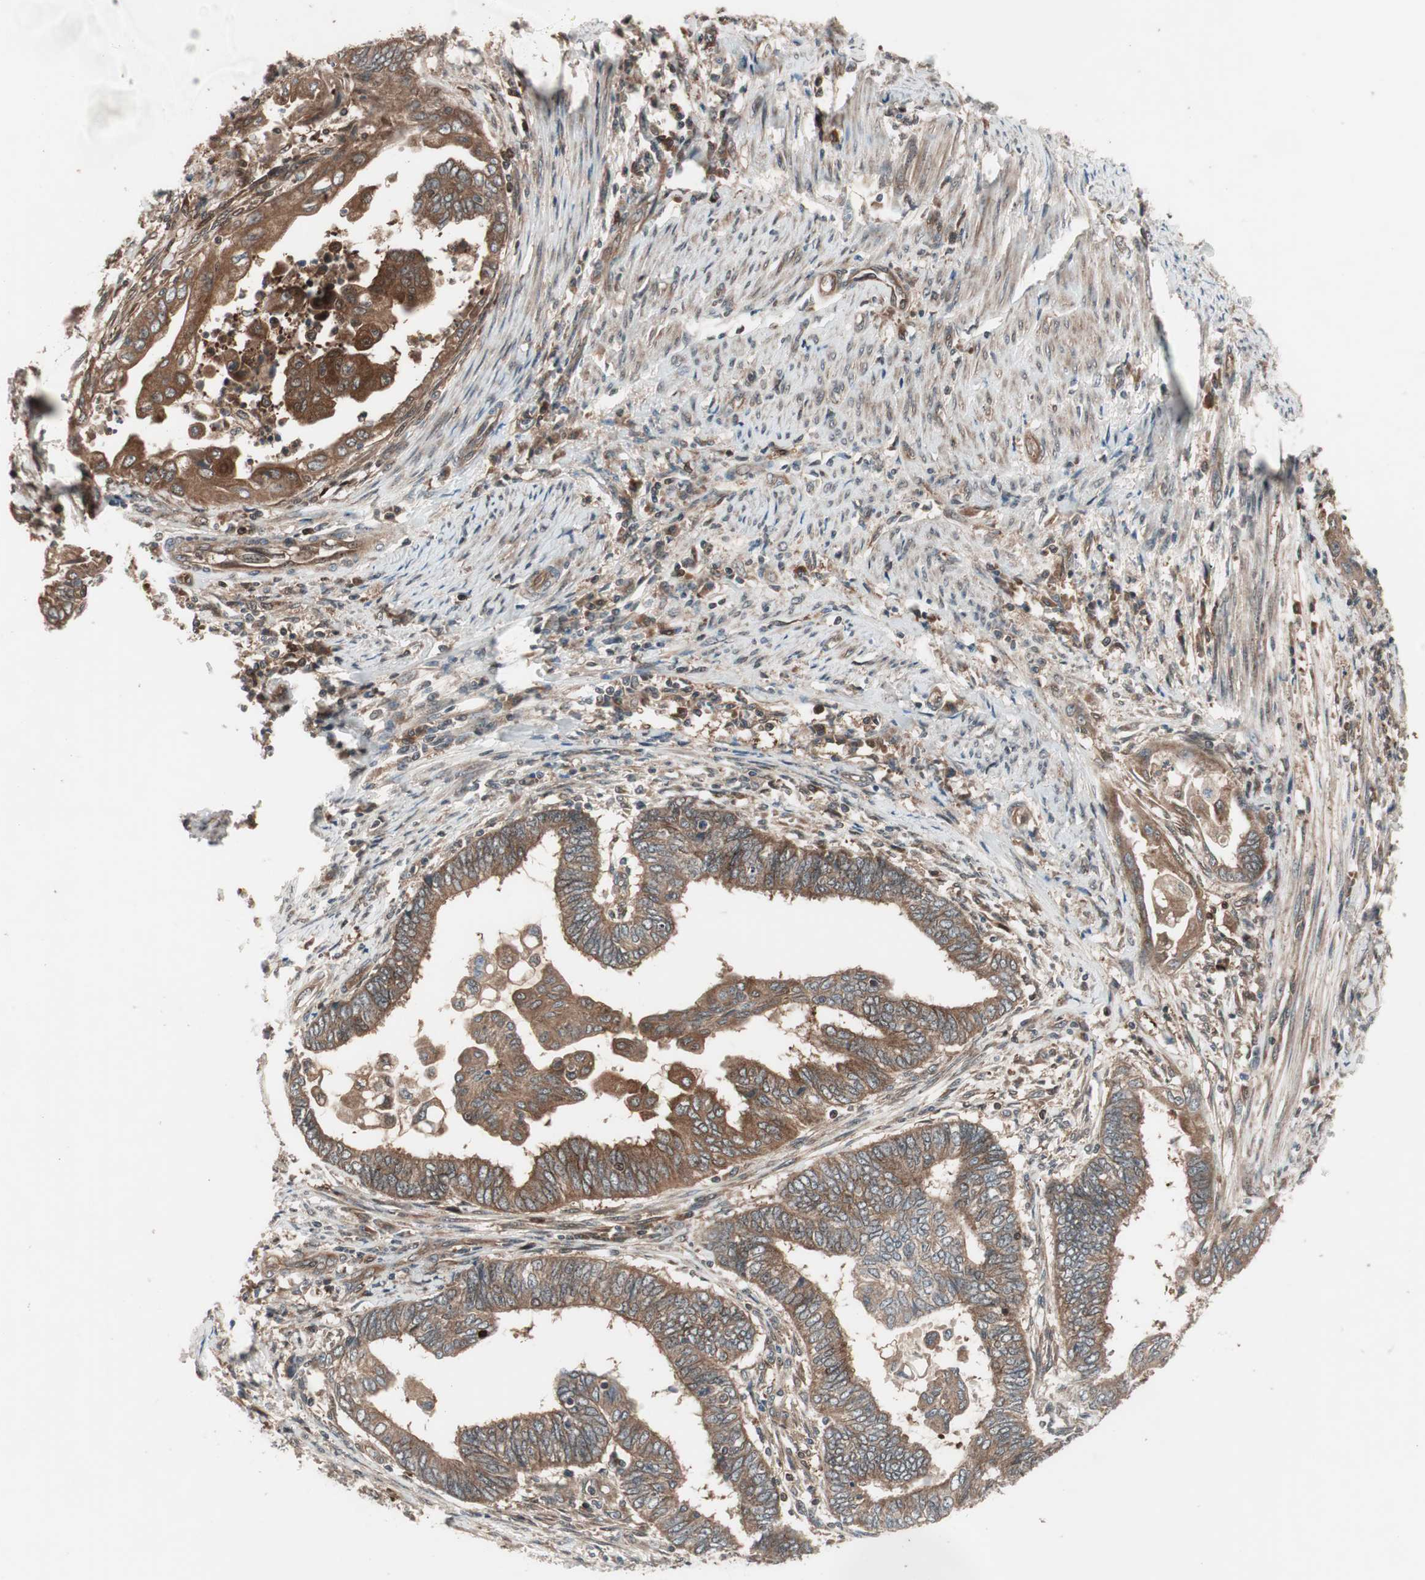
{"staining": {"intensity": "moderate", "quantity": ">75%", "location": "cytoplasmic/membranous"}, "tissue": "endometrial cancer", "cell_type": "Tumor cells", "image_type": "cancer", "snomed": [{"axis": "morphology", "description": "Adenocarcinoma, NOS"}, {"axis": "topography", "description": "Uterus"}, {"axis": "topography", "description": "Endometrium"}], "caption": "Immunohistochemical staining of endometrial adenocarcinoma shows moderate cytoplasmic/membranous protein positivity in about >75% of tumor cells.", "gene": "PRKG2", "patient": {"sex": "female", "age": 70}}